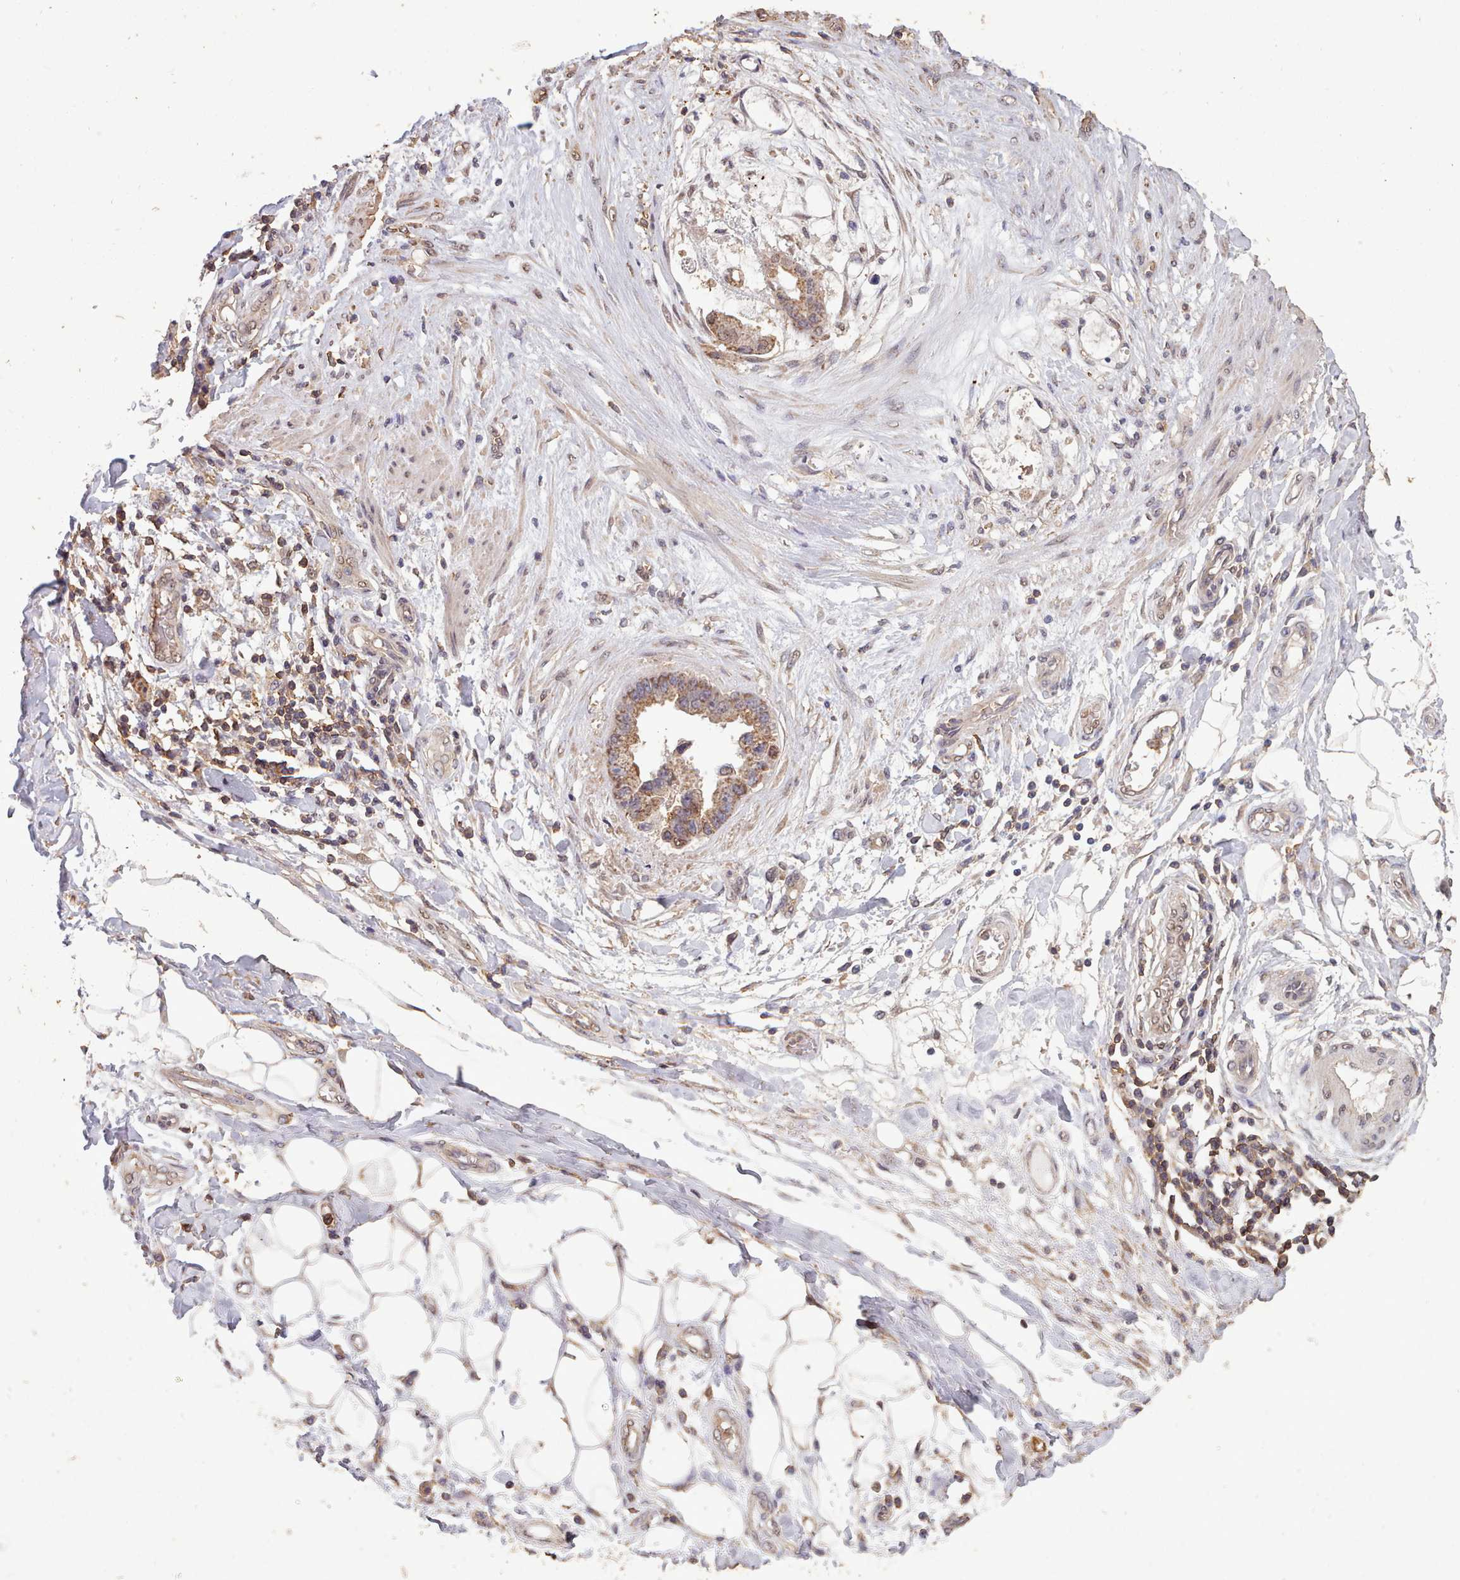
{"staining": {"intensity": "moderate", "quantity": ">75%", "location": "cytoplasmic/membranous"}, "tissue": "stomach cancer", "cell_type": "Tumor cells", "image_type": "cancer", "snomed": [{"axis": "morphology", "description": "Adenocarcinoma, NOS"}, {"axis": "topography", "description": "Stomach"}], "caption": "DAB (3,3'-diaminobenzidine) immunohistochemical staining of human stomach adenocarcinoma shows moderate cytoplasmic/membranous protein positivity in about >75% of tumor cells.", "gene": "METRN", "patient": {"sex": "male", "age": 62}}